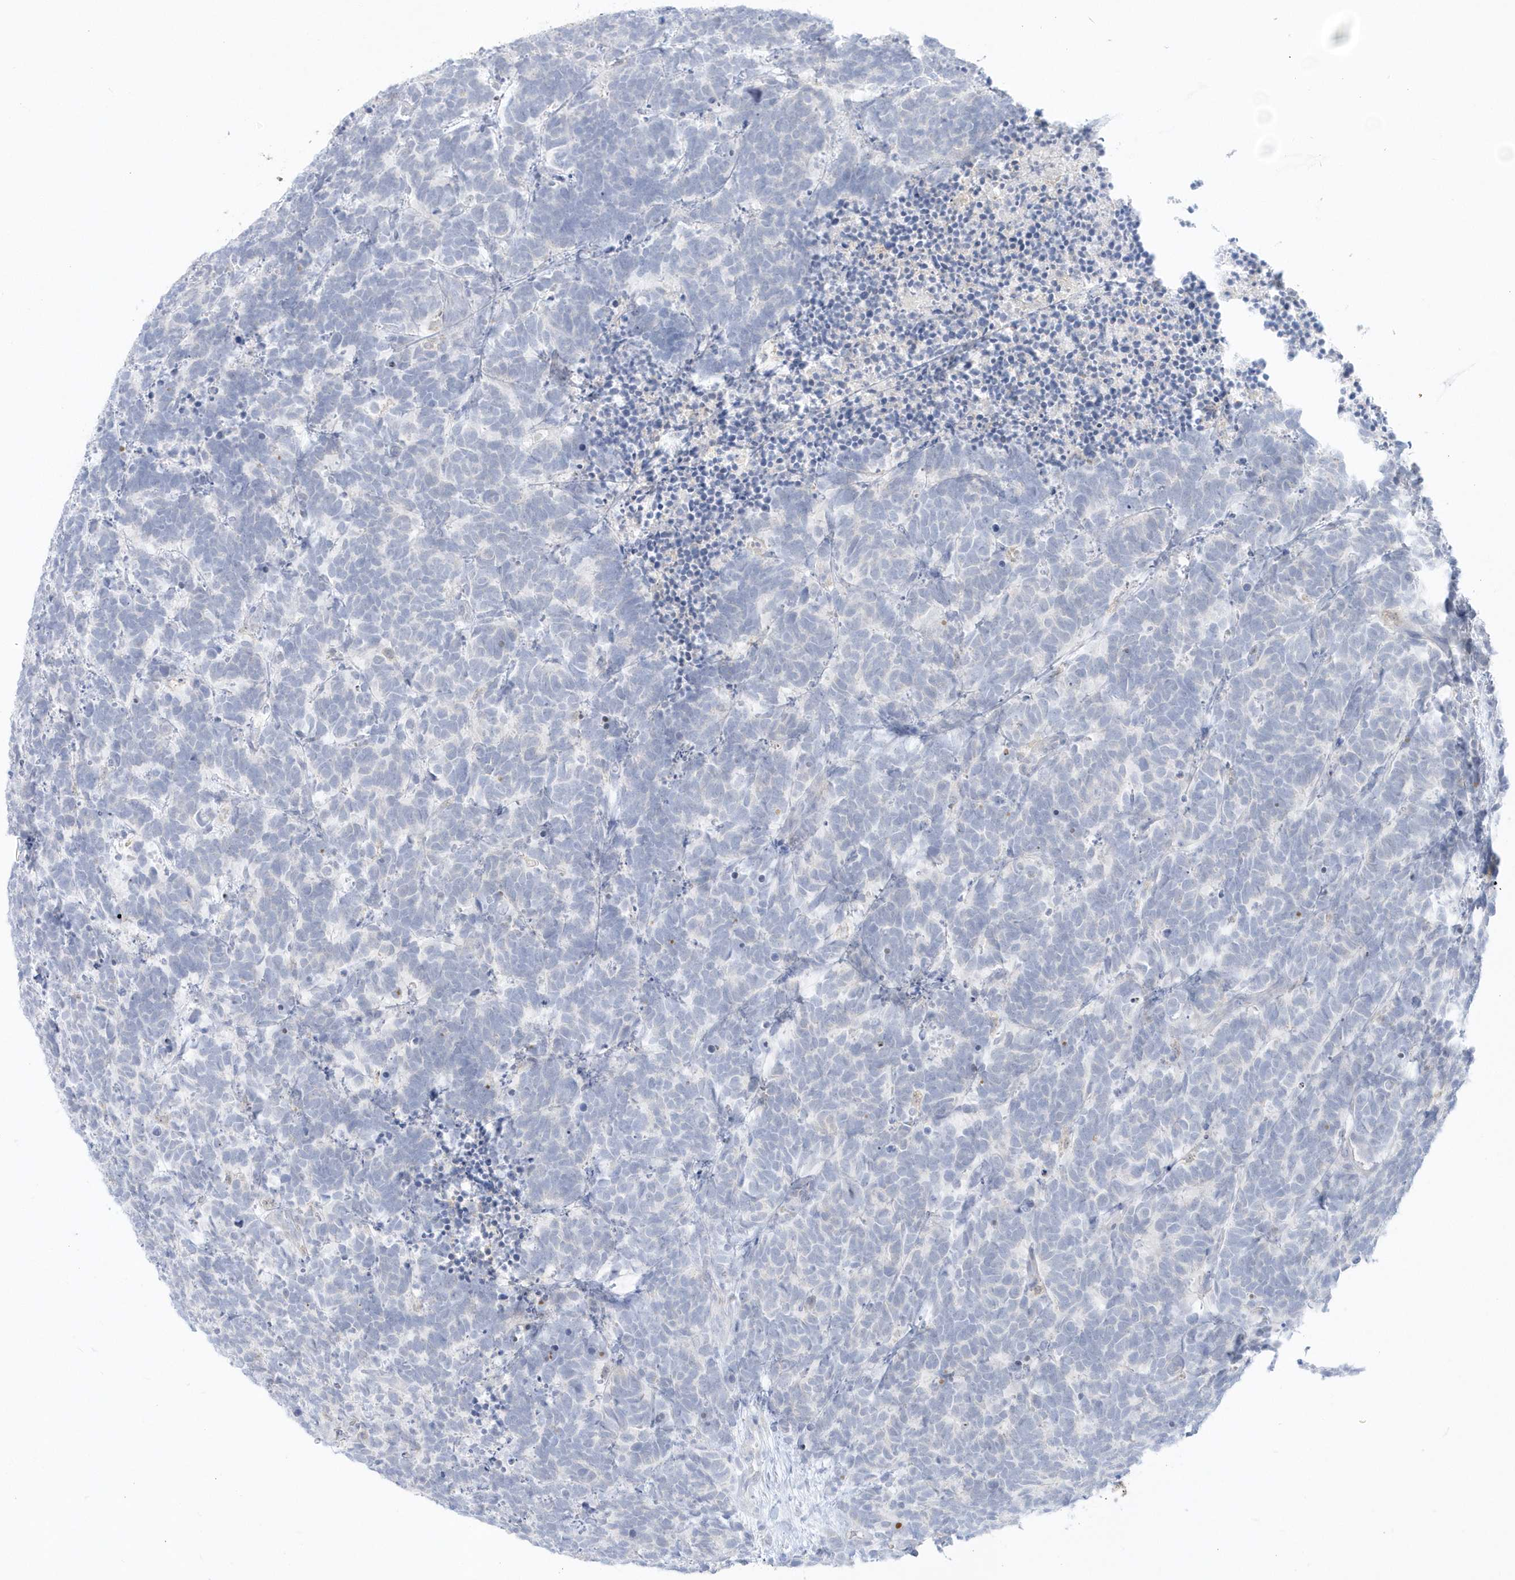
{"staining": {"intensity": "negative", "quantity": "none", "location": "none"}, "tissue": "carcinoid", "cell_type": "Tumor cells", "image_type": "cancer", "snomed": [{"axis": "morphology", "description": "Carcinoma, NOS"}, {"axis": "morphology", "description": "Carcinoid, malignant, NOS"}, {"axis": "topography", "description": "Urinary bladder"}], "caption": "This is an immunohistochemistry (IHC) micrograph of carcinoid. There is no staining in tumor cells.", "gene": "PCBD1", "patient": {"sex": "male", "age": 57}}